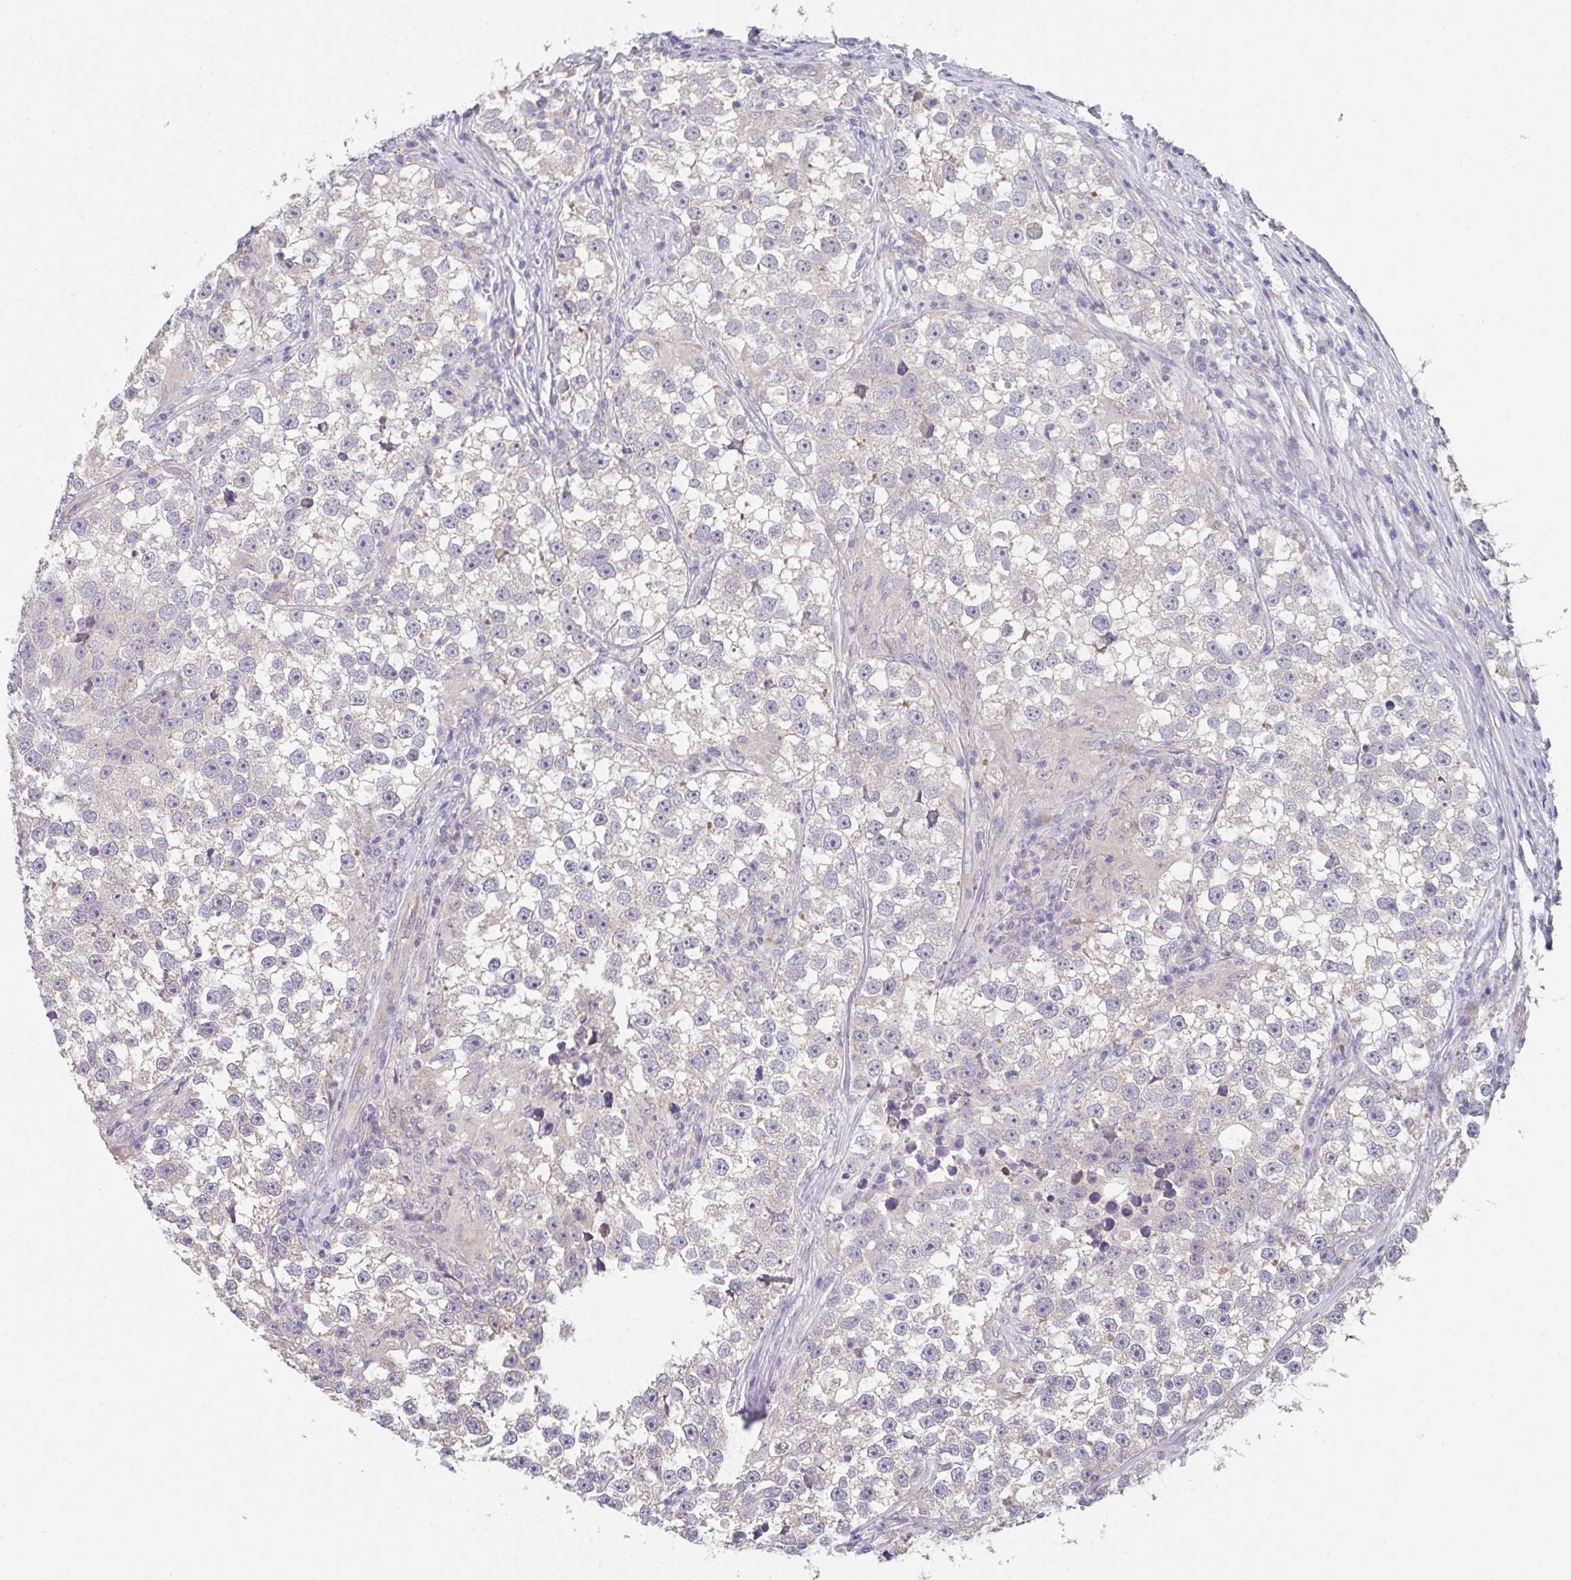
{"staining": {"intensity": "negative", "quantity": "none", "location": "none"}, "tissue": "testis cancer", "cell_type": "Tumor cells", "image_type": "cancer", "snomed": [{"axis": "morphology", "description": "Seminoma, NOS"}, {"axis": "topography", "description": "Testis"}], "caption": "Tumor cells show no significant staining in testis cancer (seminoma).", "gene": "TSPAN31", "patient": {"sex": "male", "age": 46}}